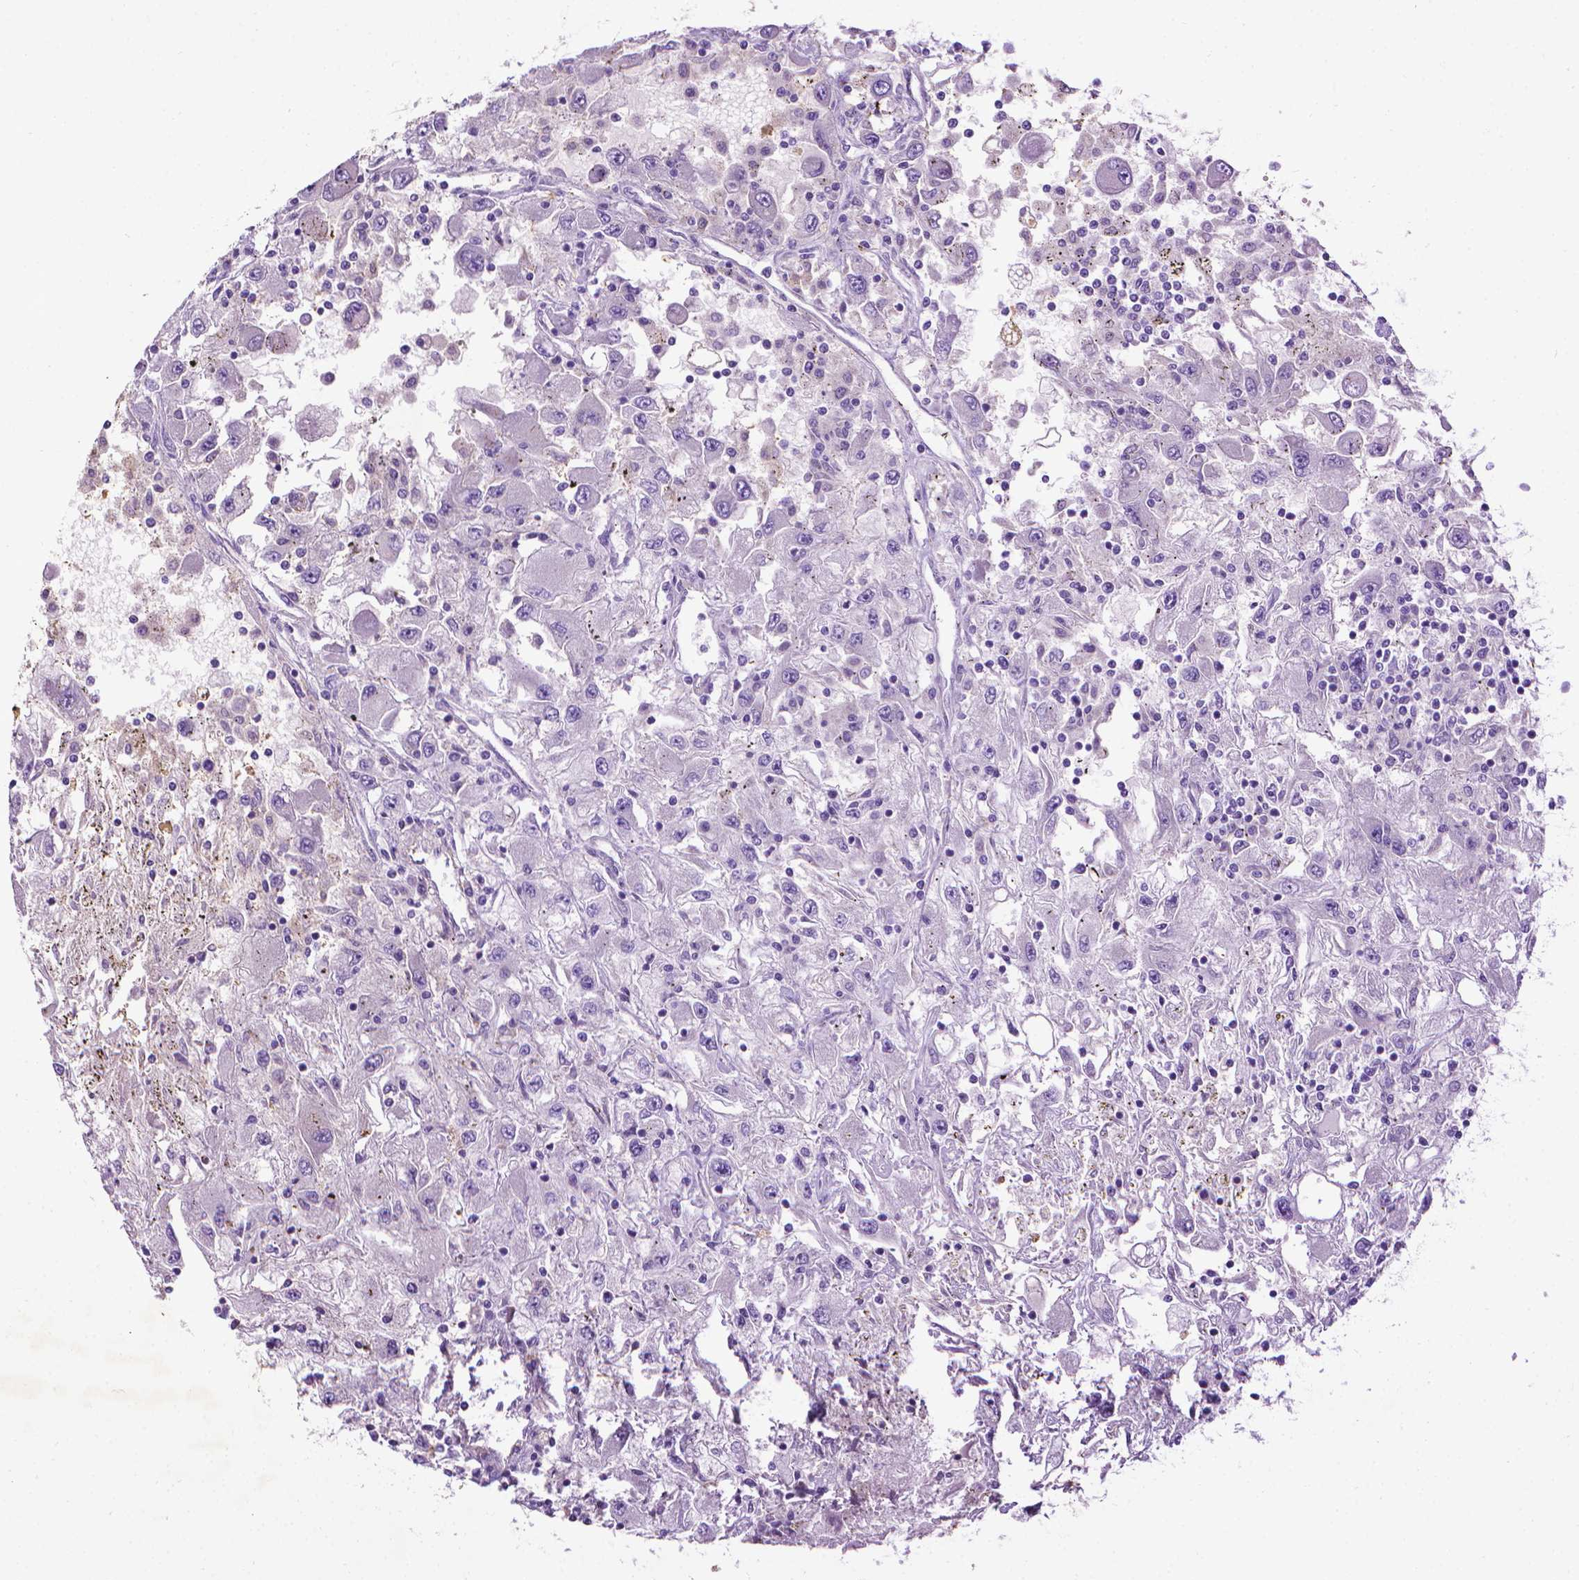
{"staining": {"intensity": "negative", "quantity": "none", "location": "none"}, "tissue": "renal cancer", "cell_type": "Tumor cells", "image_type": "cancer", "snomed": [{"axis": "morphology", "description": "Adenocarcinoma, NOS"}, {"axis": "topography", "description": "Kidney"}], "caption": "DAB immunohistochemical staining of human renal cancer (adenocarcinoma) displays no significant staining in tumor cells.", "gene": "AQP10", "patient": {"sex": "female", "age": 67}}